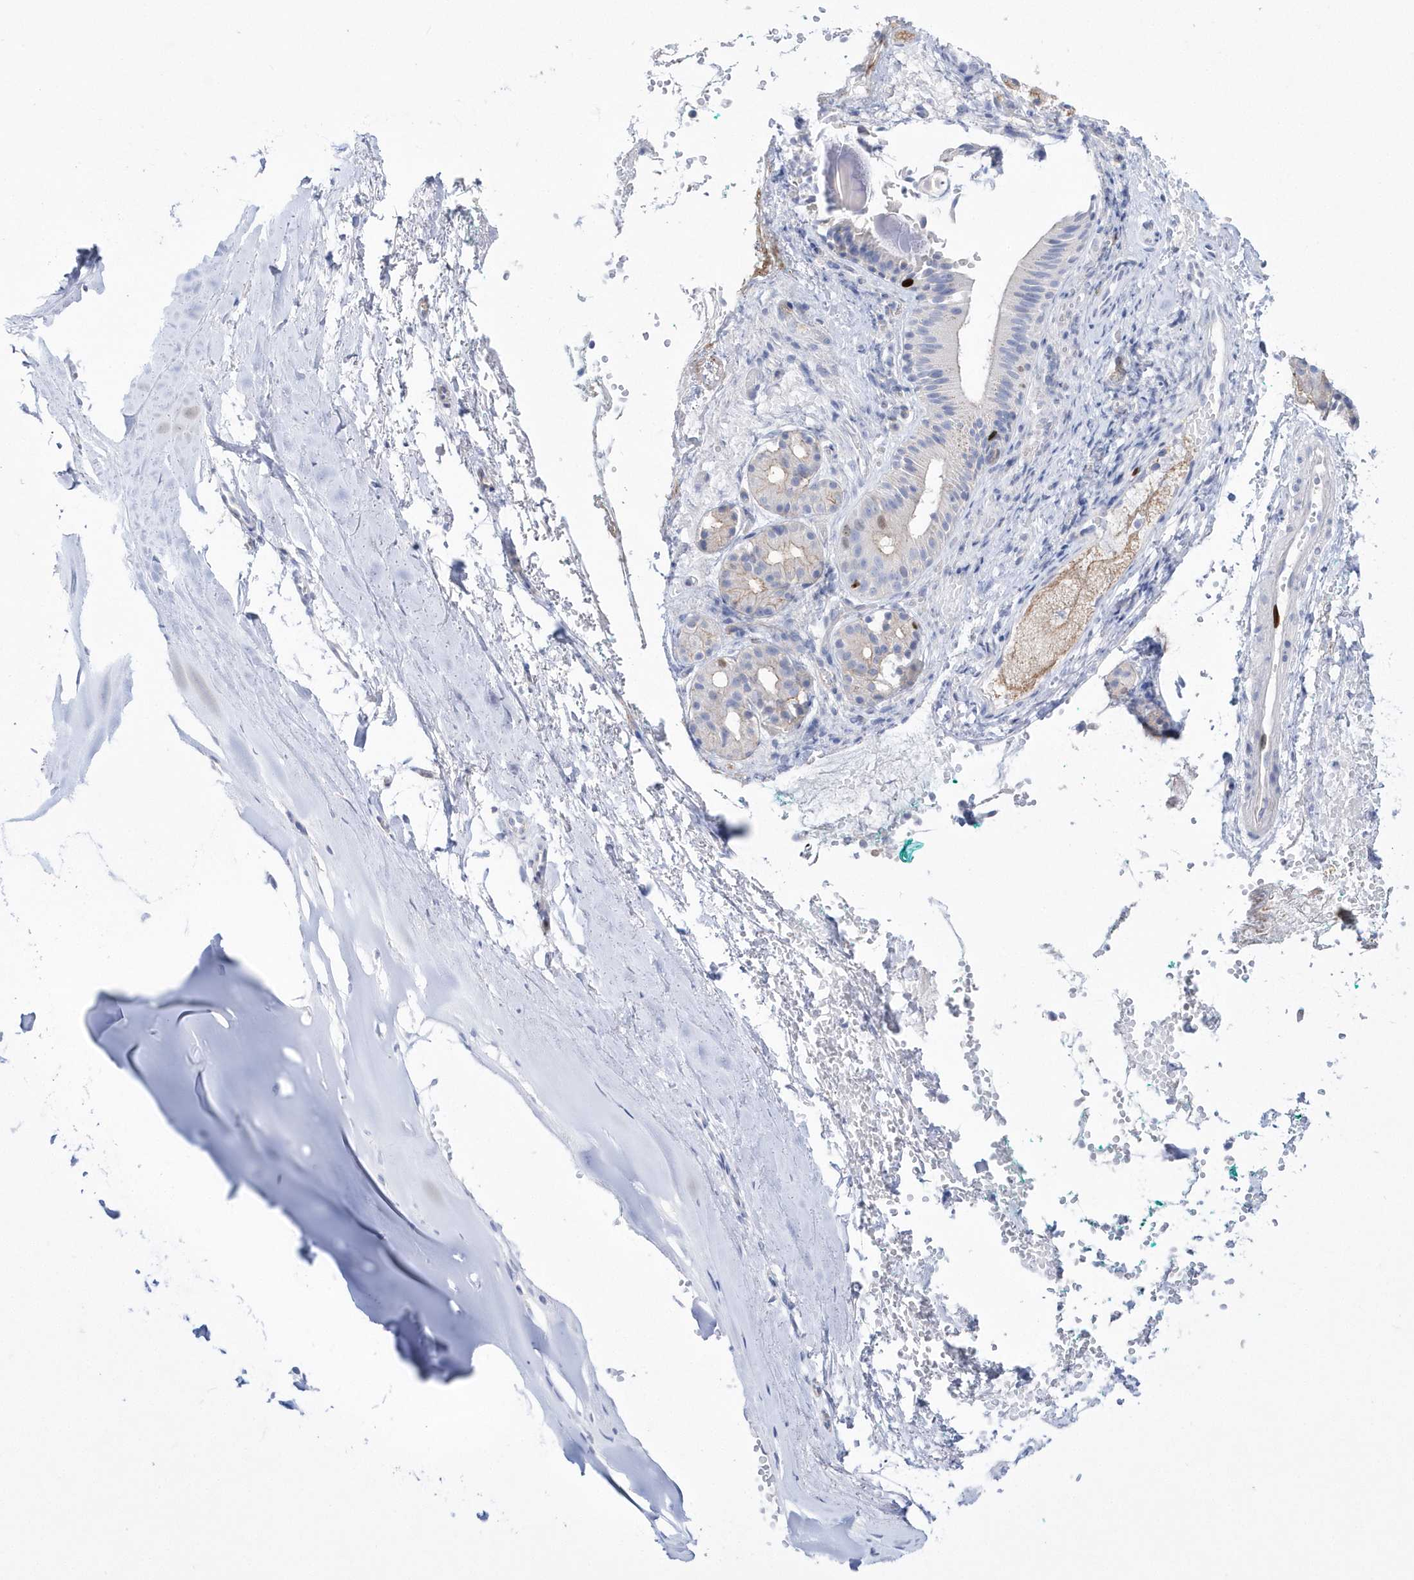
{"staining": {"intensity": "negative", "quantity": "none", "location": "none"}, "tissue": "adipose tissue", "cell_type": "Adipocytes", "image_type": "normal", "snomed": [{"axis": "morphology", "description": "Normal tissue, NOS"}, {"axis": "morphology", "description": "Basal cell carcinoma"}, {"axis": "topography", "description": "Cartilage tissue"}, {"axis": "topography", "description": "Nasopharynx"}, {"axis": "topography", "description": "Oral tissue"}], "caption": "The photomicrograph shows no significant staining in adipocytes of adipose tissue. Nuclei are stained in blue.", "gene": "TMCO6", "patient": {"sex": "female", "age": 77}}